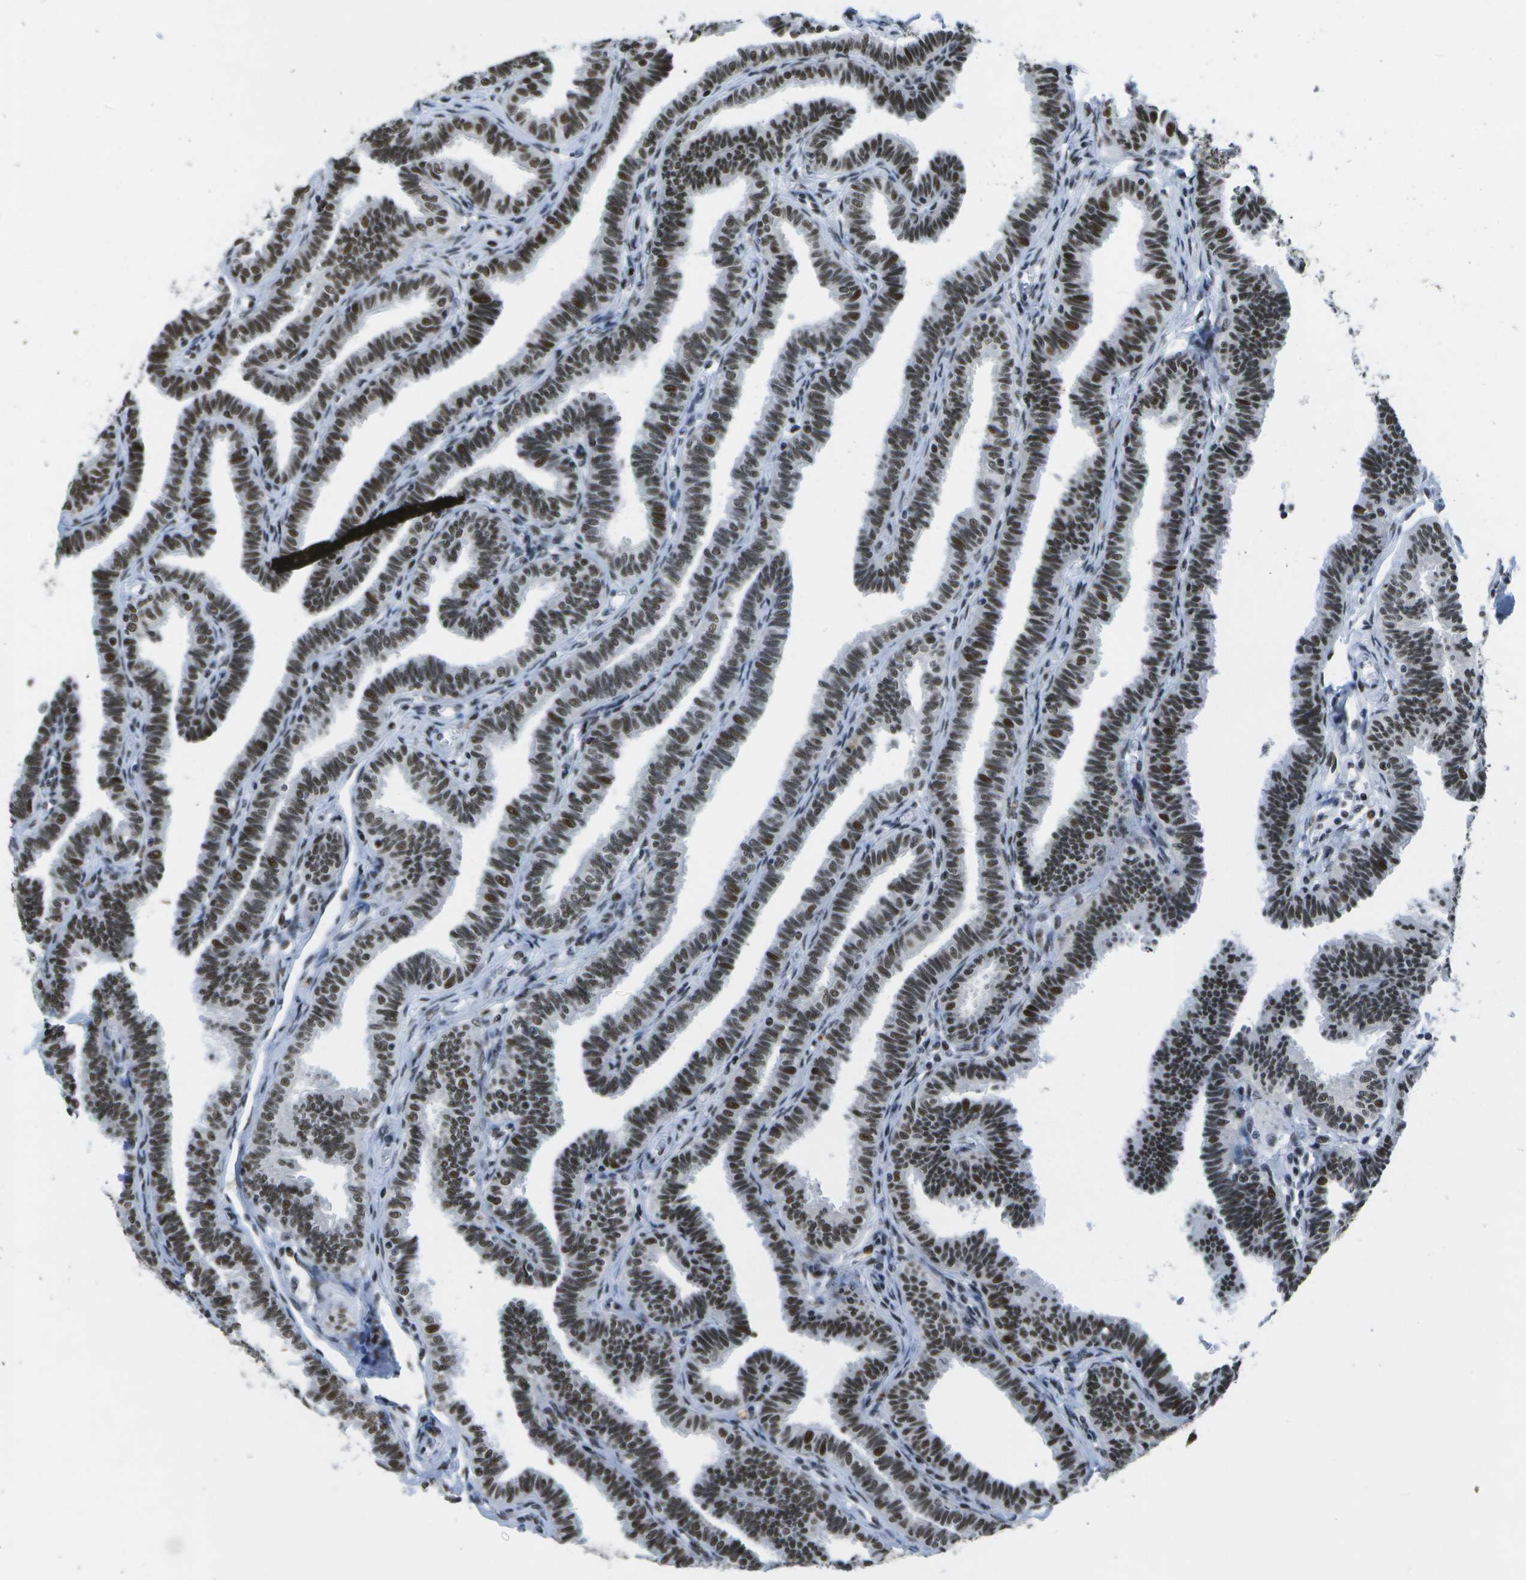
{"staining": {"intensity": "strong", "quantity": ">75%", "location": "nuclear"}, "tissue": "fallopian tube", "cell_type": "Glandular cells", "image_type": "normal", "snomed": [{"axis": "morphology", "description": "Normal tissue, NOS"}, {"axis": "topography", "description": "Fallopian tube"}, {"axis": "topography", "description": "Ovary"}], "caption": "Benign fallopian tube displays strong nuclear staining in about >75% of glandular cells, visualized by immunohistochemistry.", "gene": "NSRP1", "patient": {"sex": "female", "age": 23}}